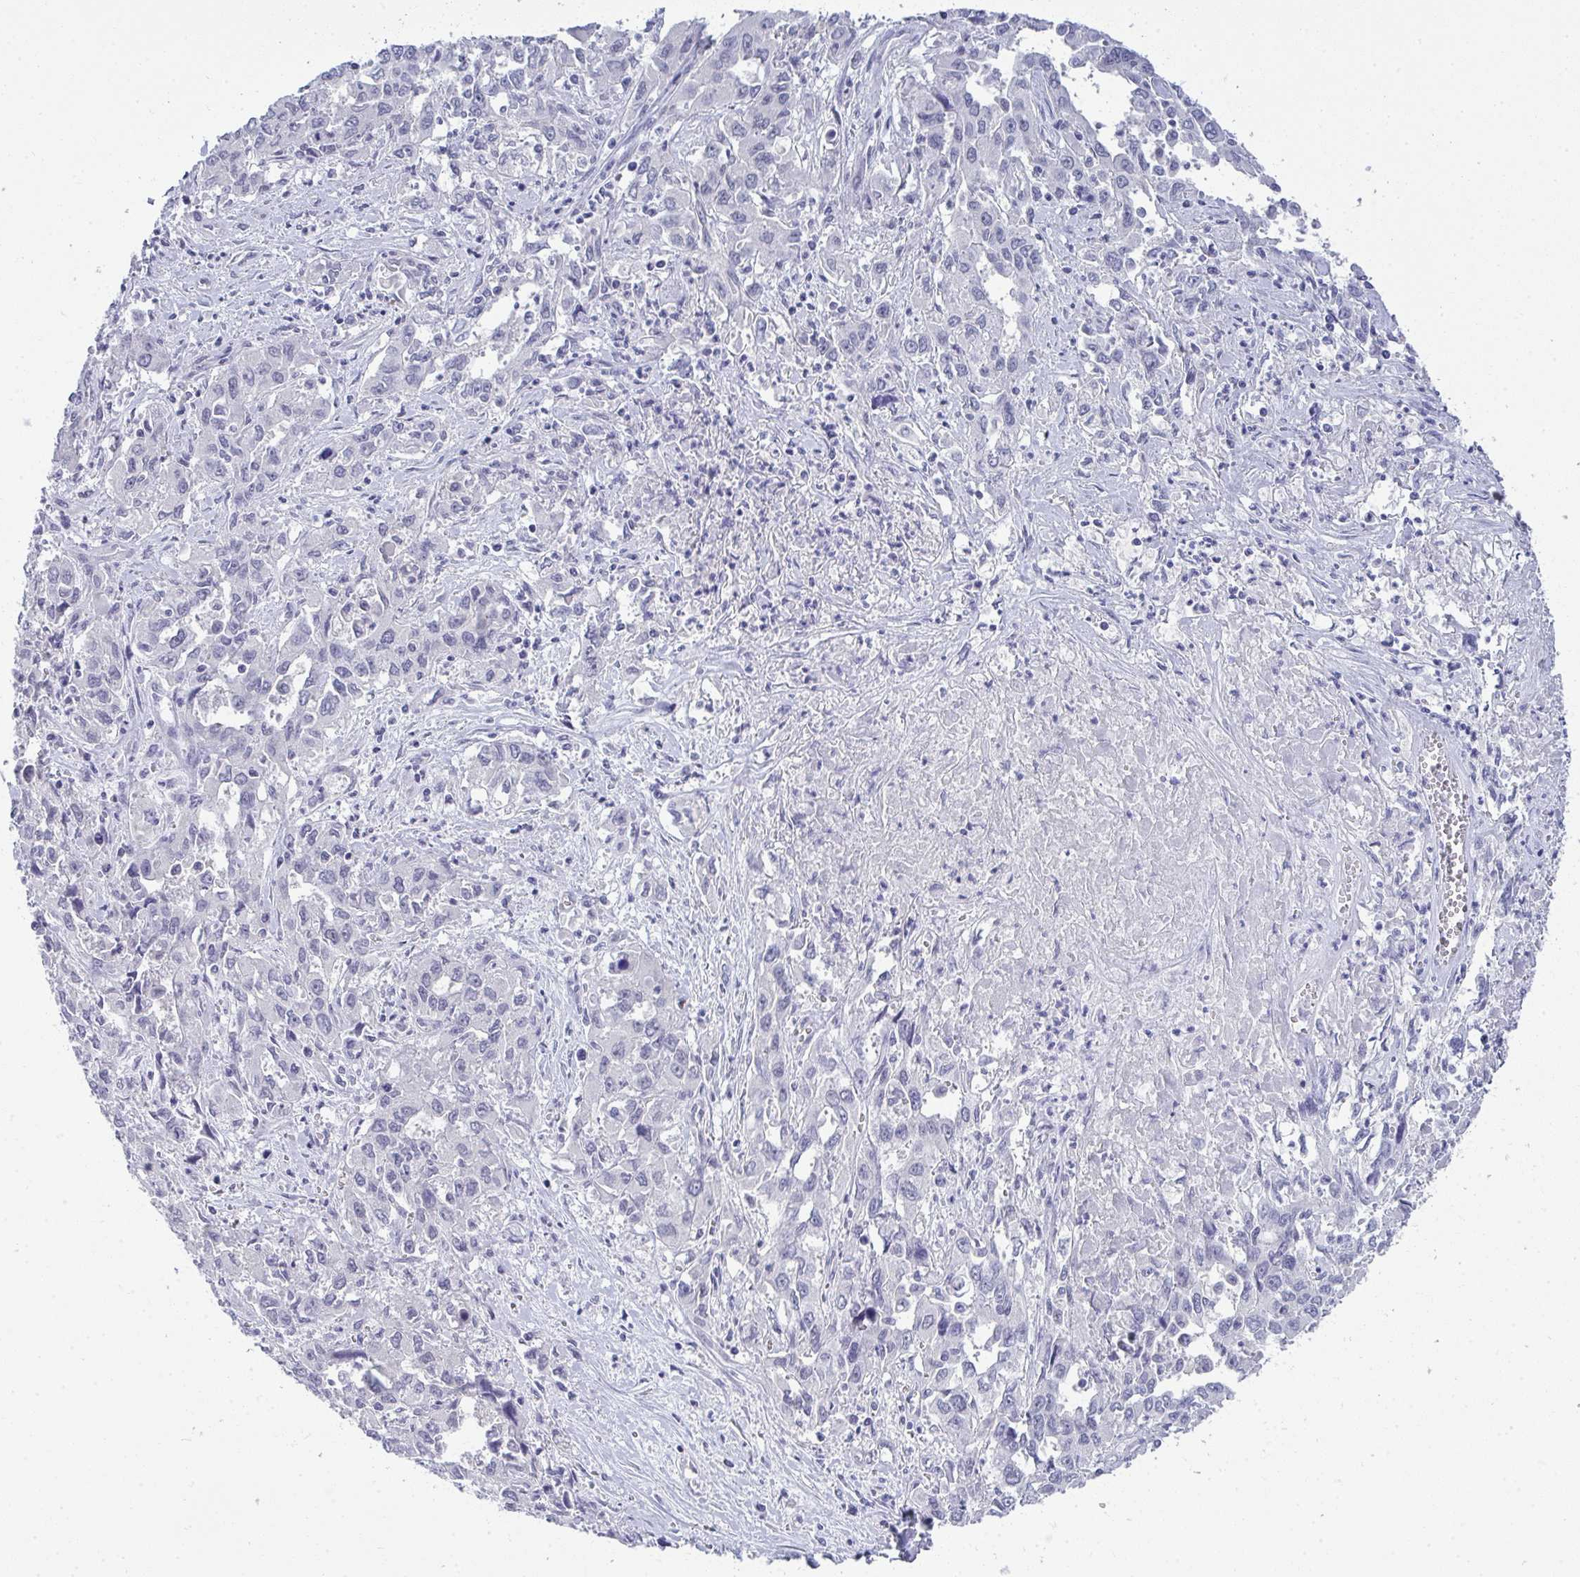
{"staining": {"intensity": "negative", "quantity": "none", "location": "none"}, "tissue": "liver cancer", "cell_type": "Tumor cells", "image_type": "cancer", "snomed": [{"axis": "morphology", "description": "Carcinoma, Hepatocellular, NOS"}, {"axis": "topography", "description": "Liver"}], "caption": "Immunohistochemical staining of human liver cancer demonstrates no significant positivity in tumor cells.", "gene": "TMEM82", "patient": {"sex": "male", "age": 63}}